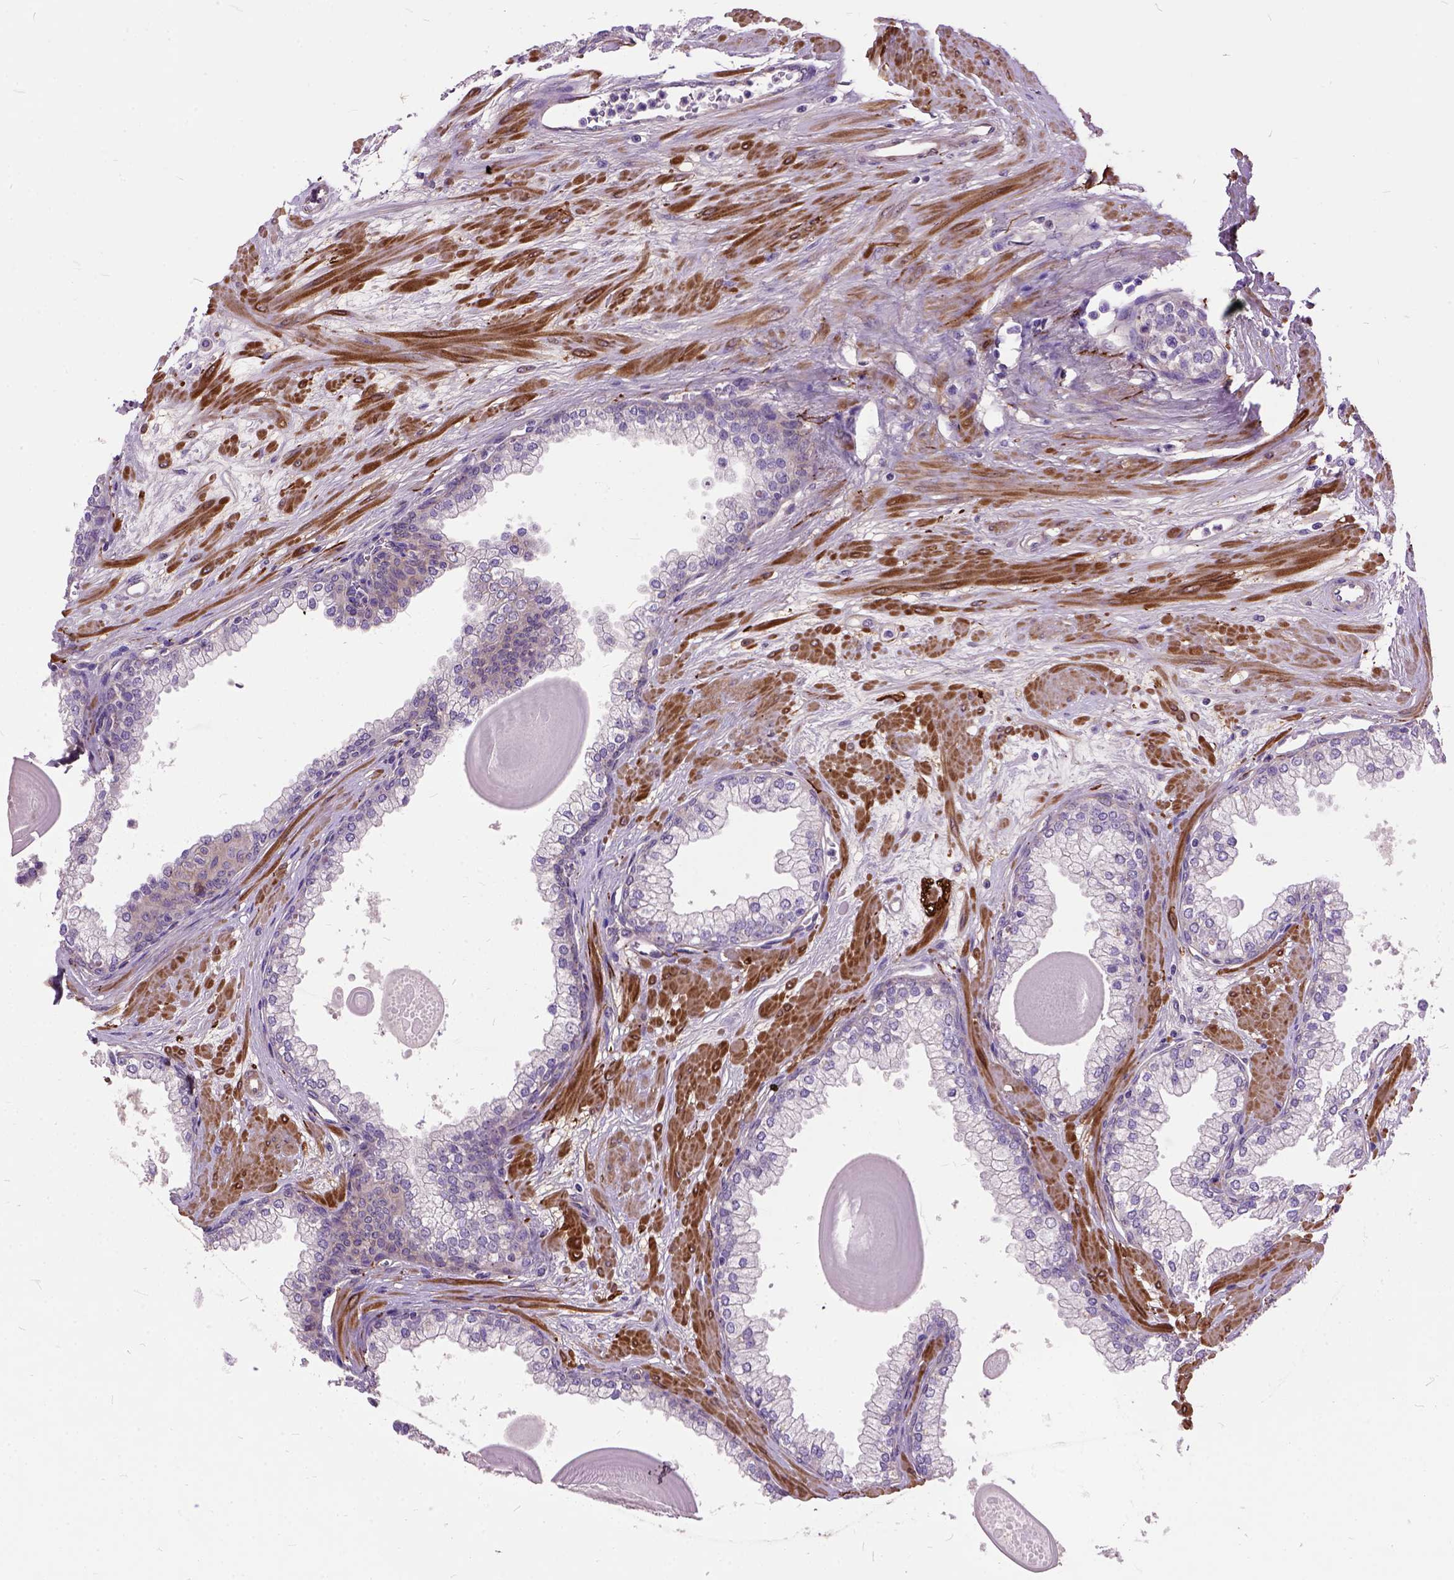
{"staining": {"intensity": "negative", "quantity": "none", "location": "none"}, "tissue": "prostate", "cell_type": "Glandular cells", "image_type": "normal", "snomed": [{"axis": "morphology", "description": "Normal tissue, NOS"}, {"axis": "topography", "description": "Prostate"}, {"axis": "topography", "description": "Peripheral nerve tissue"}], "caption": "High magnification brightfield microscopy of benign prostate stained with DAB (brown) and counterstained with hematoxylin (blue): glandular cells show no significant expression. (Brightfield microscopy of DAB immunohistochemistry (IHC) at high magnification).", "gene": "MAPT", "patient": {"sex": "male", "age": 61}}